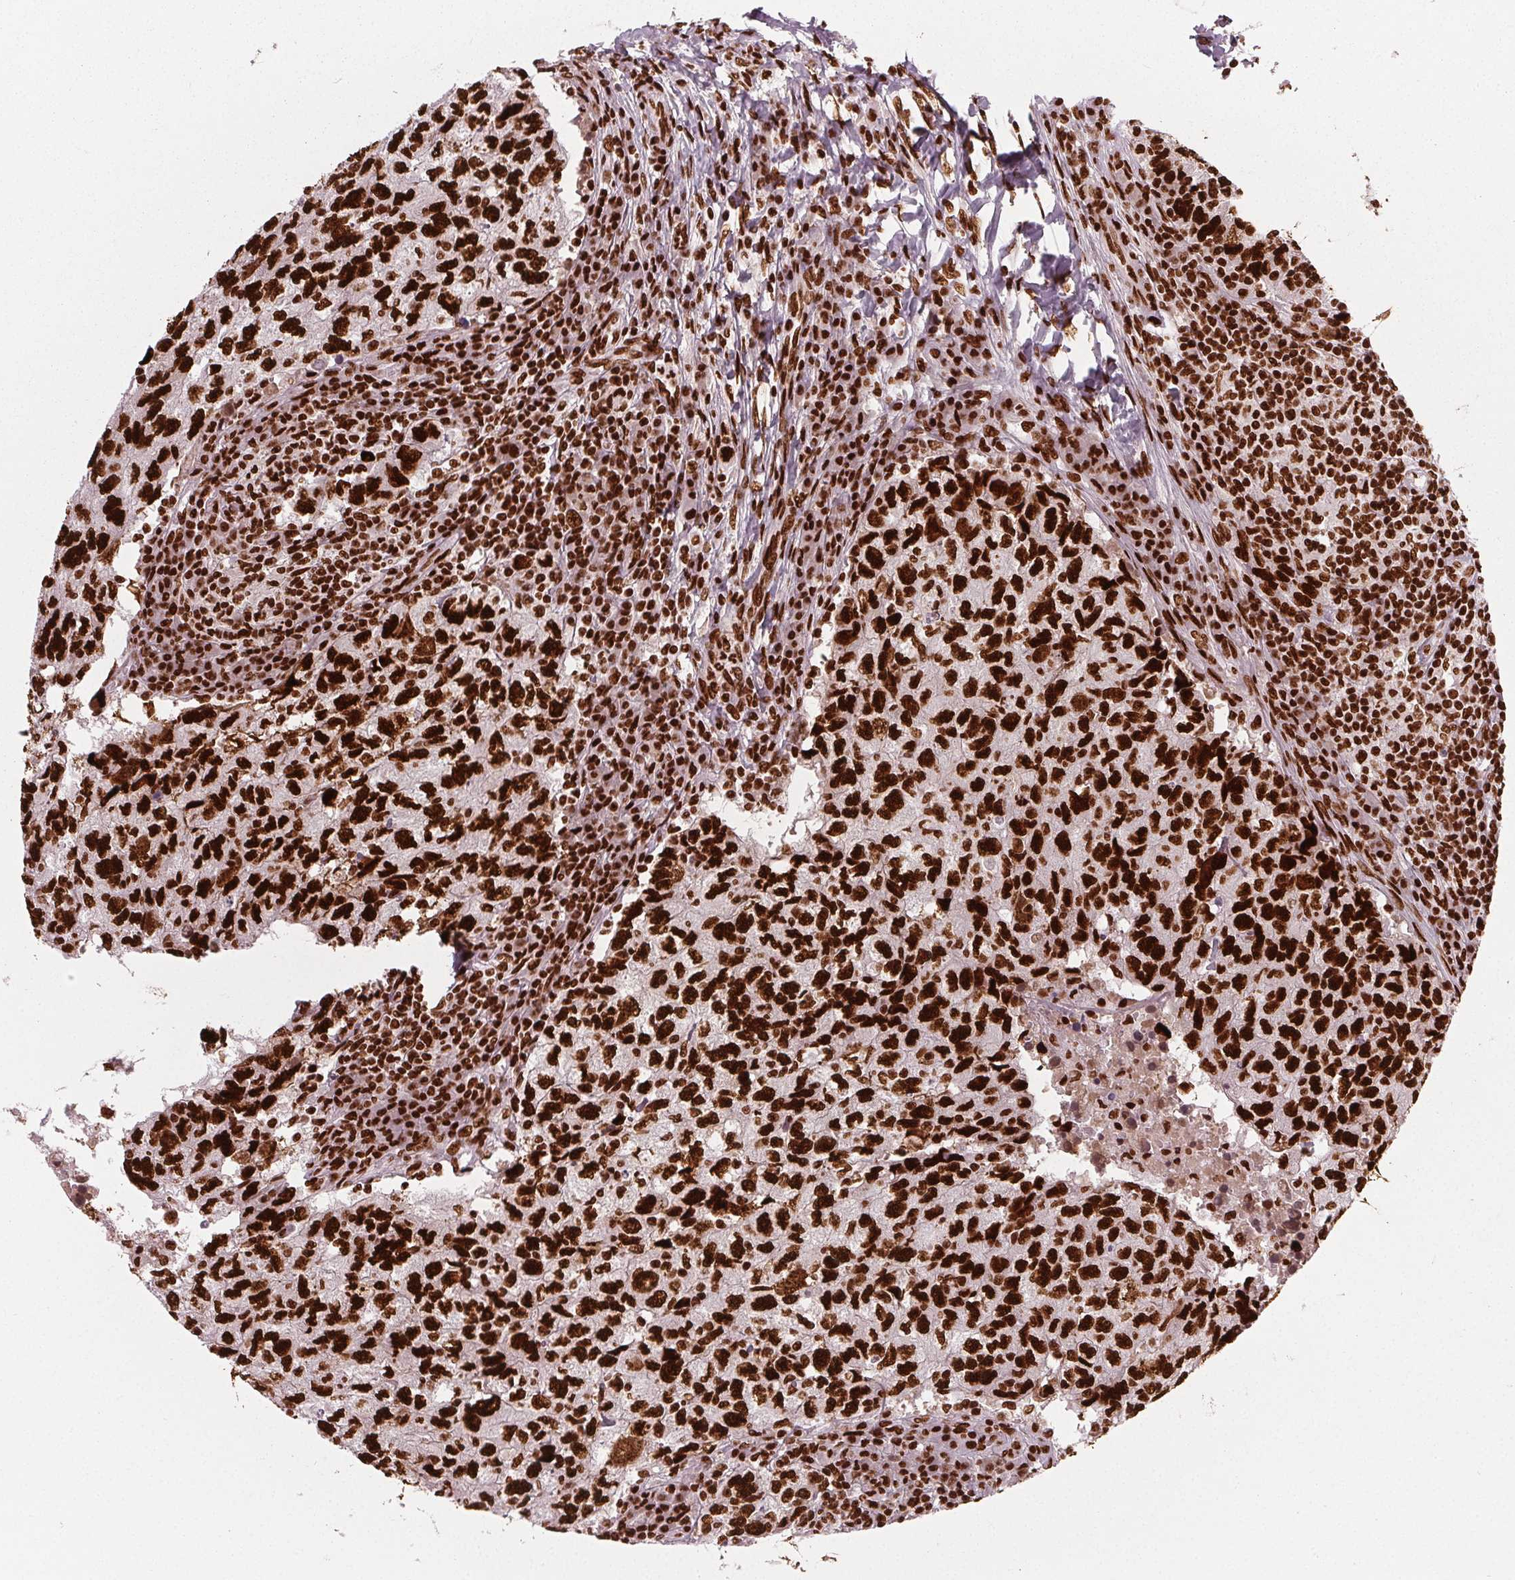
{"staining": {"intensity": "strong", "quantity": ">75%", "location": "nuclear"}, "tissue": "breast cancer", "cell_type": "Tumor cells", "image_type": "cancer", "snomed": [{"axis": "morphology", "description": "Duct carcinoma"}, {"axis": "topography", "description": "Breast"}], "caption": "A high amount of strong nuclear staining is present in approximately >75% of tumor cells in breast cancer (intraductal carcinoma) tissue.", "gene": "BRD4", "patient": {"sex": "female", "age": 30}}